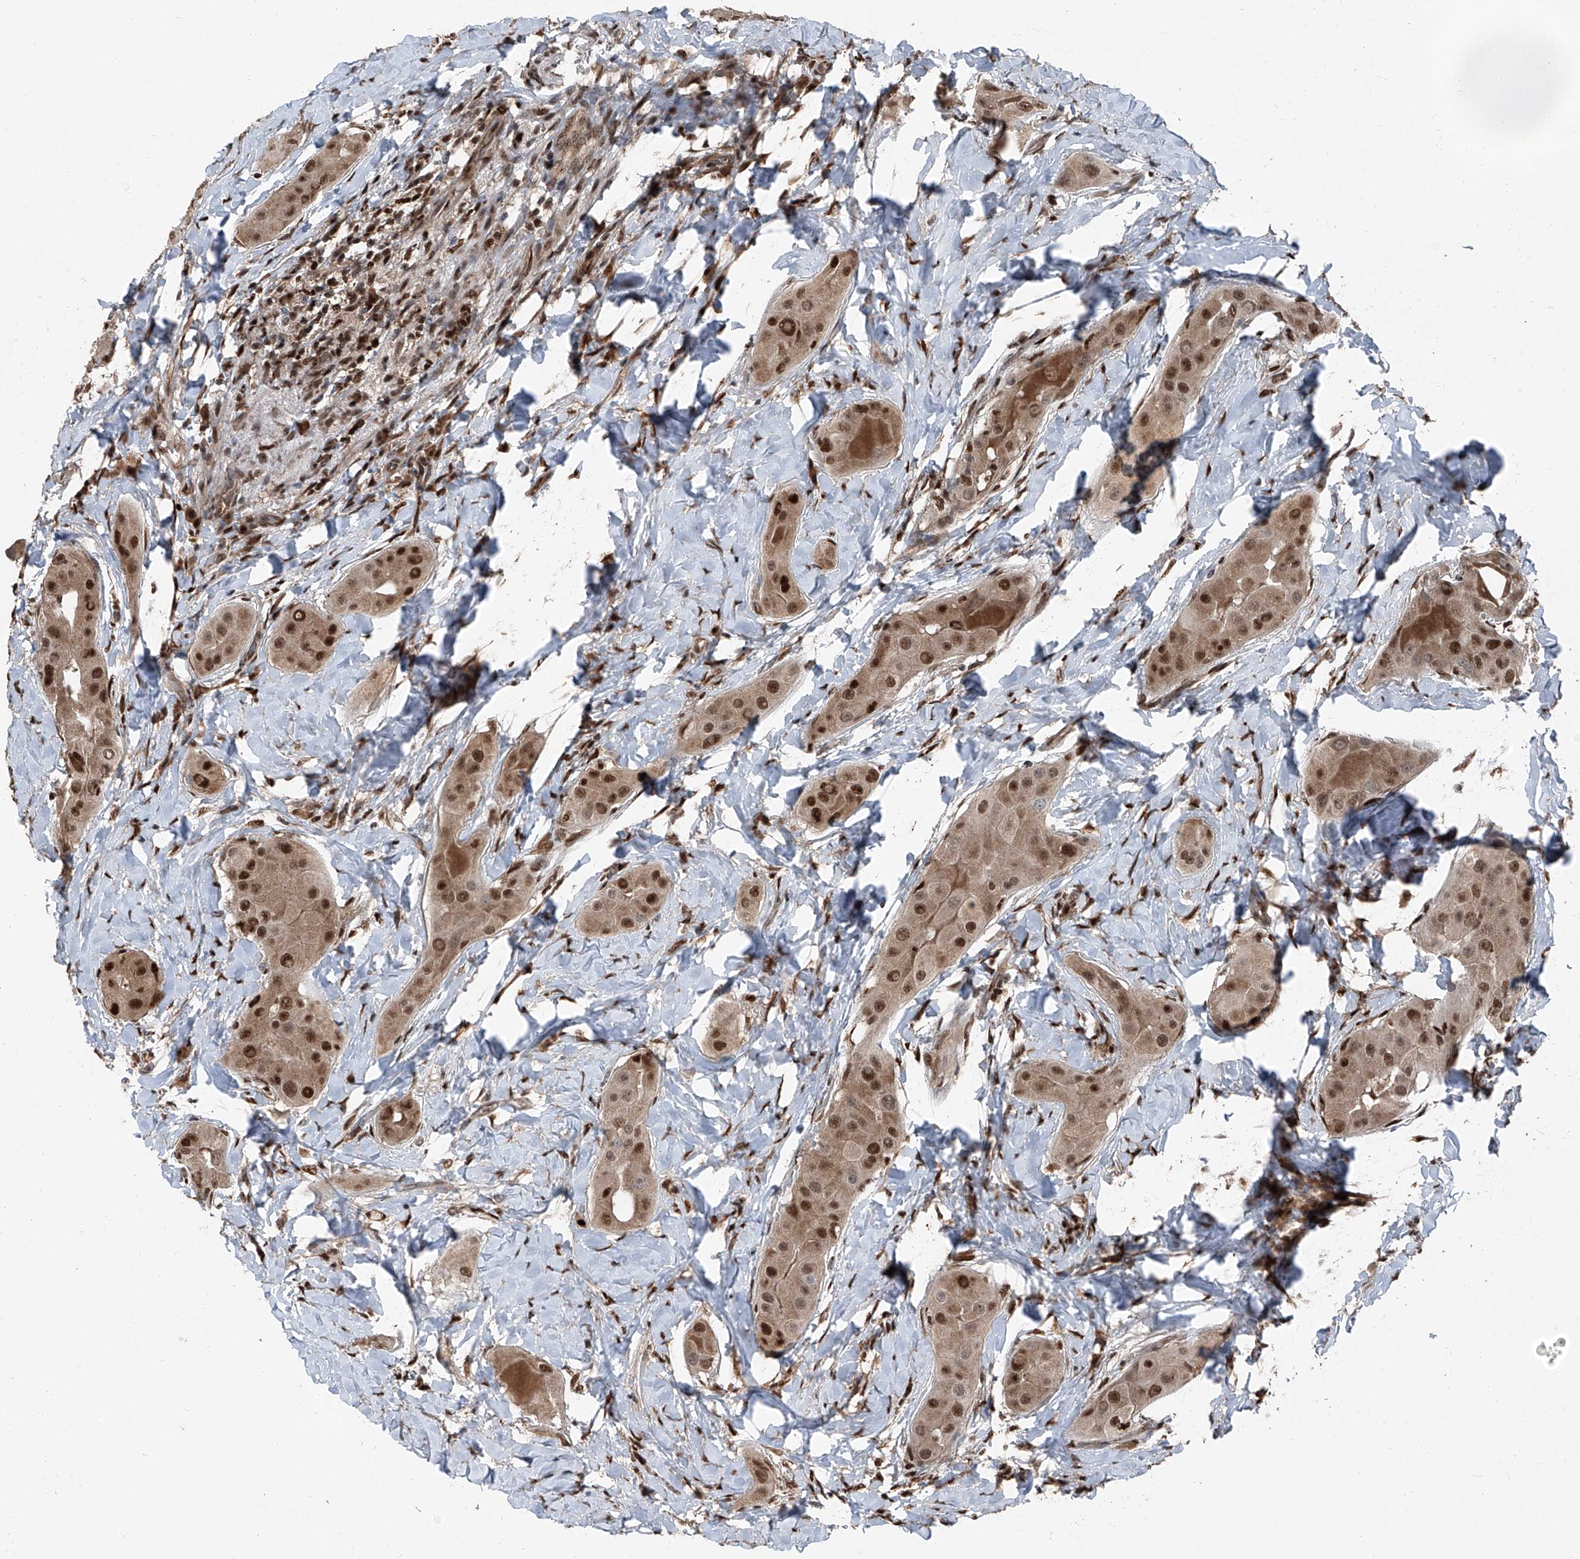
{"staining": {"intensity": "strong", "quantity": ">75%", "location": "cytoplasmic/membranous,nuclear"}, "tissue": "thyroid cancer", "cell_type": "Tumor cells", "image_type": "cancer", "snomed": [{"axis": "morphology", "description": "Papillary adenocarcinoma, NOS"}, {"axis": "topography", "description": "Thyroid gland"}], "caption": "Immunohistochemistry photomicrograph of human thyroid papillary adenocarcinoma stained for a protein (brown), which demonstrates high levels of strong cytoplasmic/membranous and nuclear positivity in about >75% of tumor cells.", "gene": "FKBP5", "patient": {"sex": "male", "age": 33}}